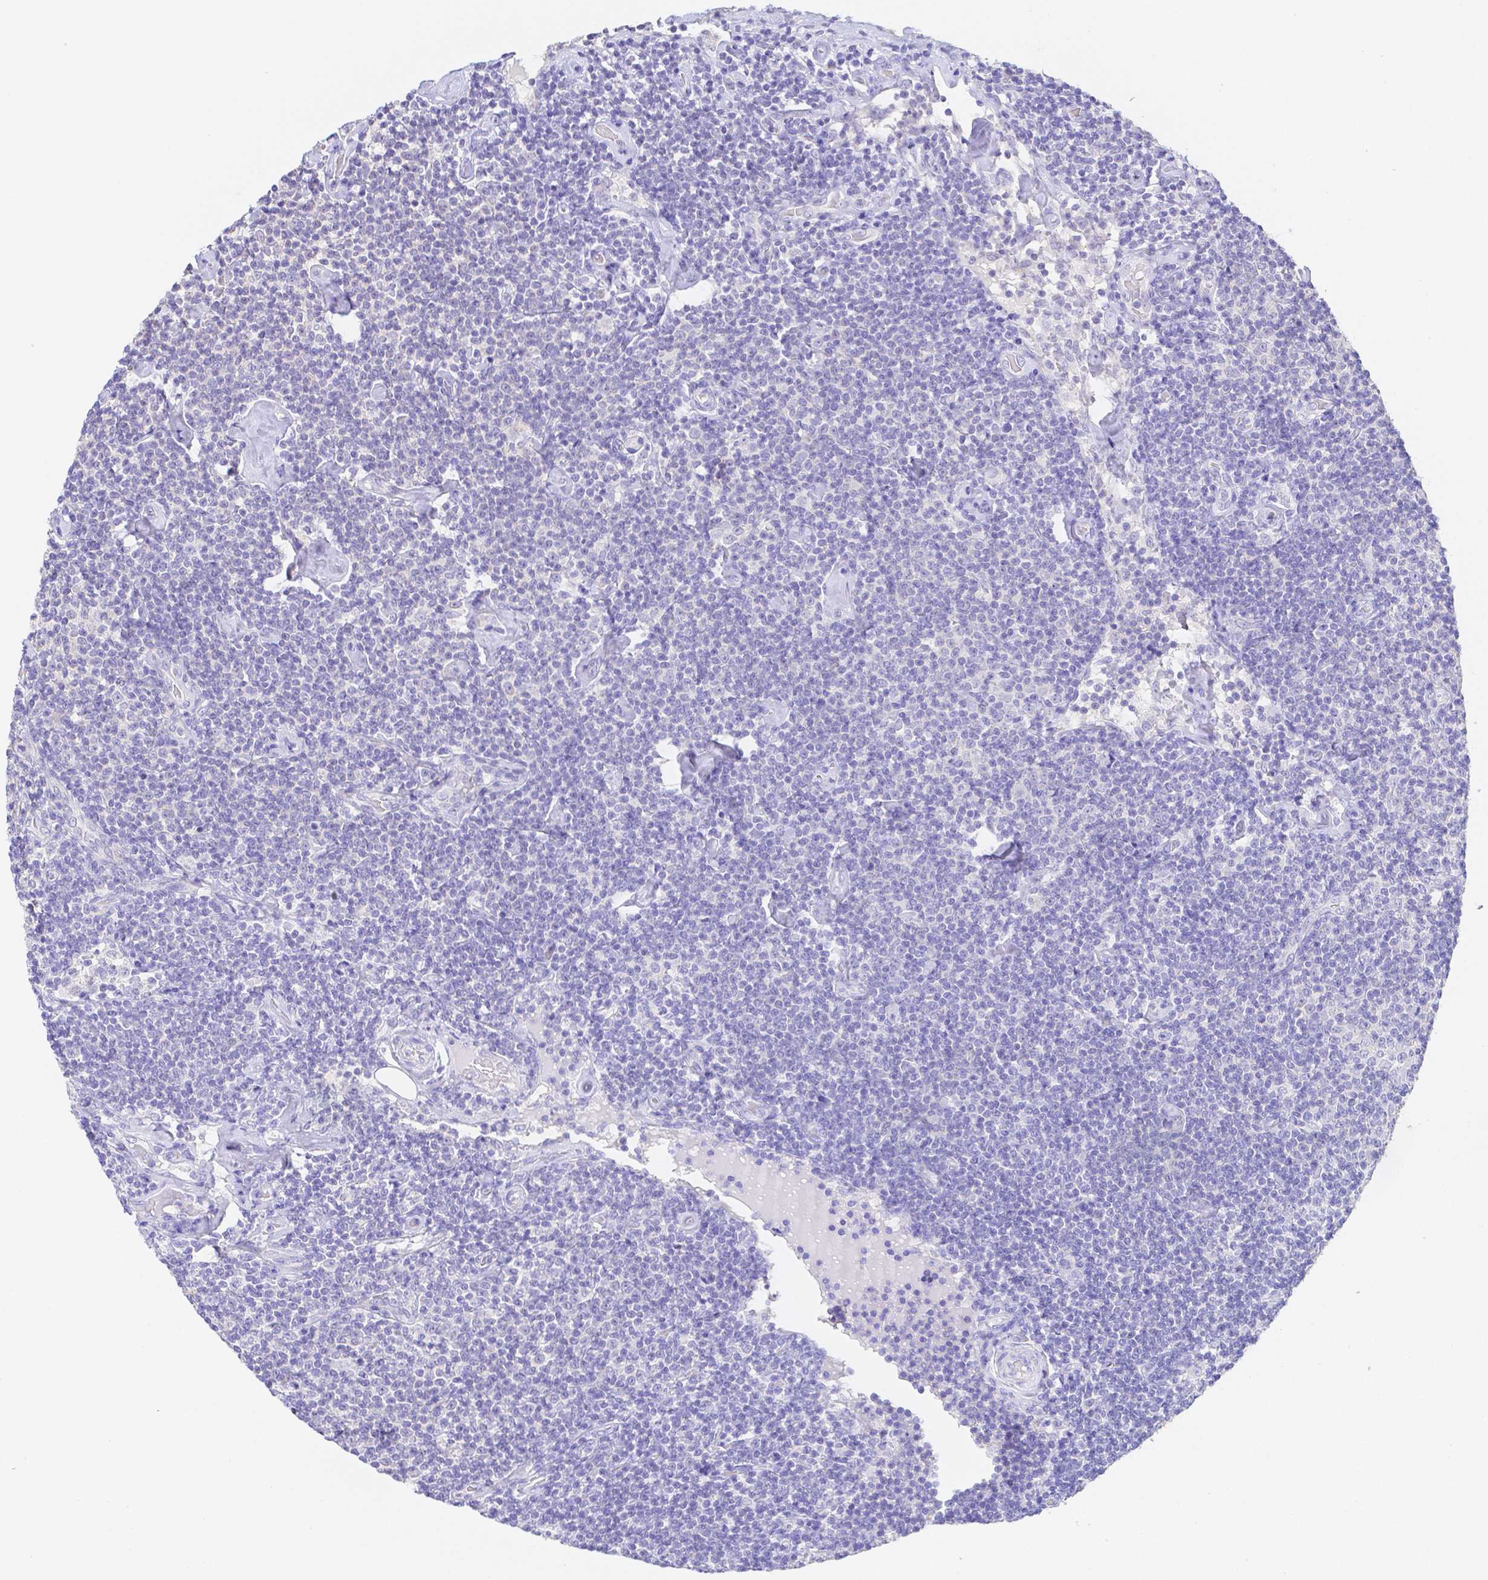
{"staining": {"intensity": "negative", "quantity": "none", "location": "none"}, "tissue": "lymphoma", "cell_type": "Tumor cells", "image_type": "cancer", "snomed": [{"axis": "morphology", "description": "Malignant lymphoma, non-Hodgkin's type, Low grade"}, {"axis": "topography", "description": "Lymph node"}], "caption": "Micrograph shows no protein expression in tumor cells of lymphoma tissue.", "gene": "ZG16B", "patient": {"sex": "male", "age": 81}}